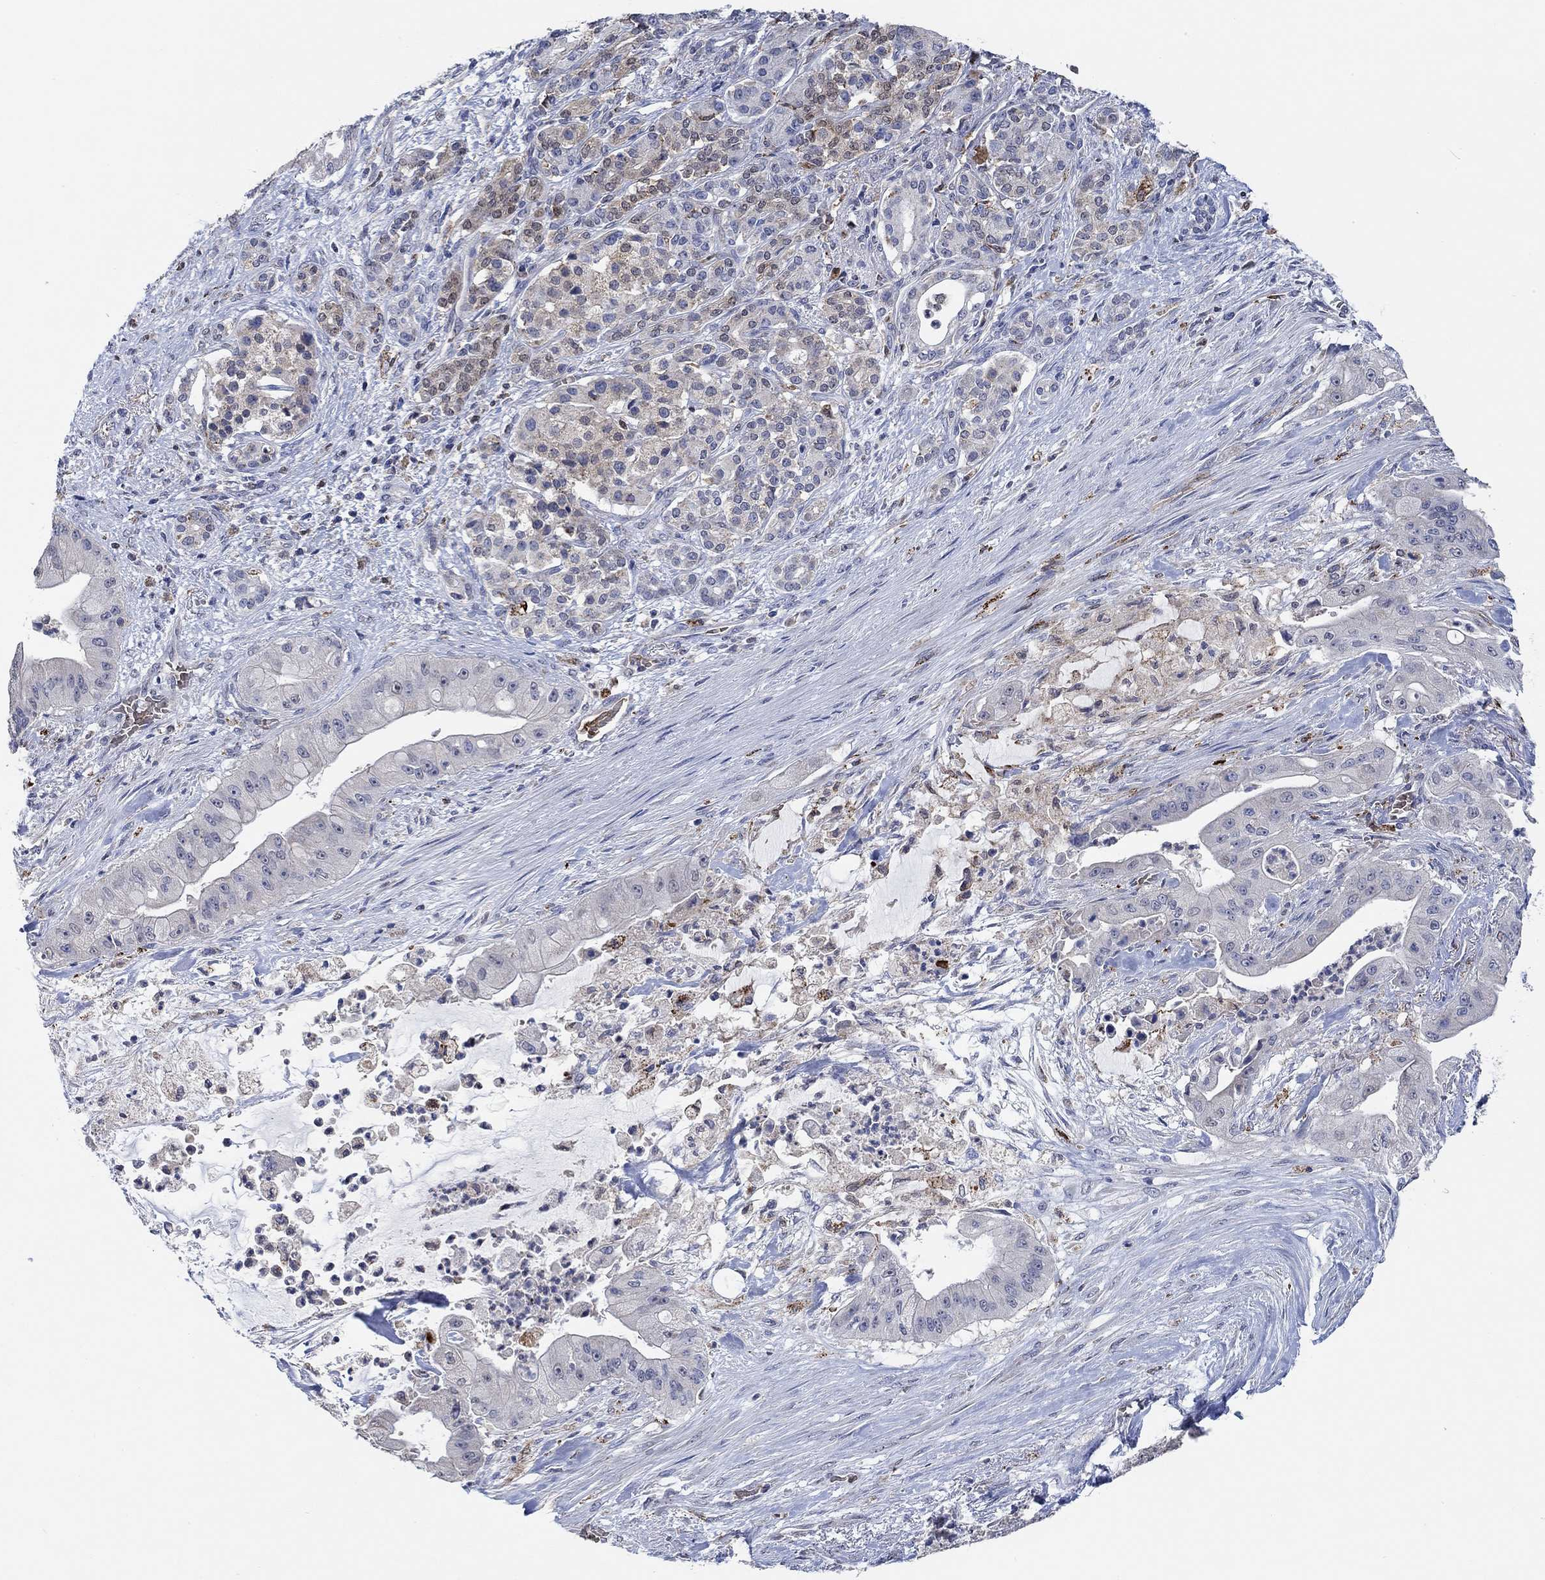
{"staining": {"intensity": "negative", "quantity": "none", "location": "none"}, "tissue": "pancreatic cancer", "cell_type": "Tumor cells", "image_type": "cancer", "snomed": [{"axis": "morphology", "description": "Normal tissue, NOS"}, {"axis": "morphology", "description": "Inflammation, NOS"}, {"axis": "morphology", "description": "Adenocarcinoma, NOS"}, {"axis": "topography", "description": "Pancreas"}], "caption": "Human pancreatic cancer stained for a protein using IHC demonstrates no expression in tumor cells.", "gene": "MPP1", "patient": {"sex": "male", "age": 57}}